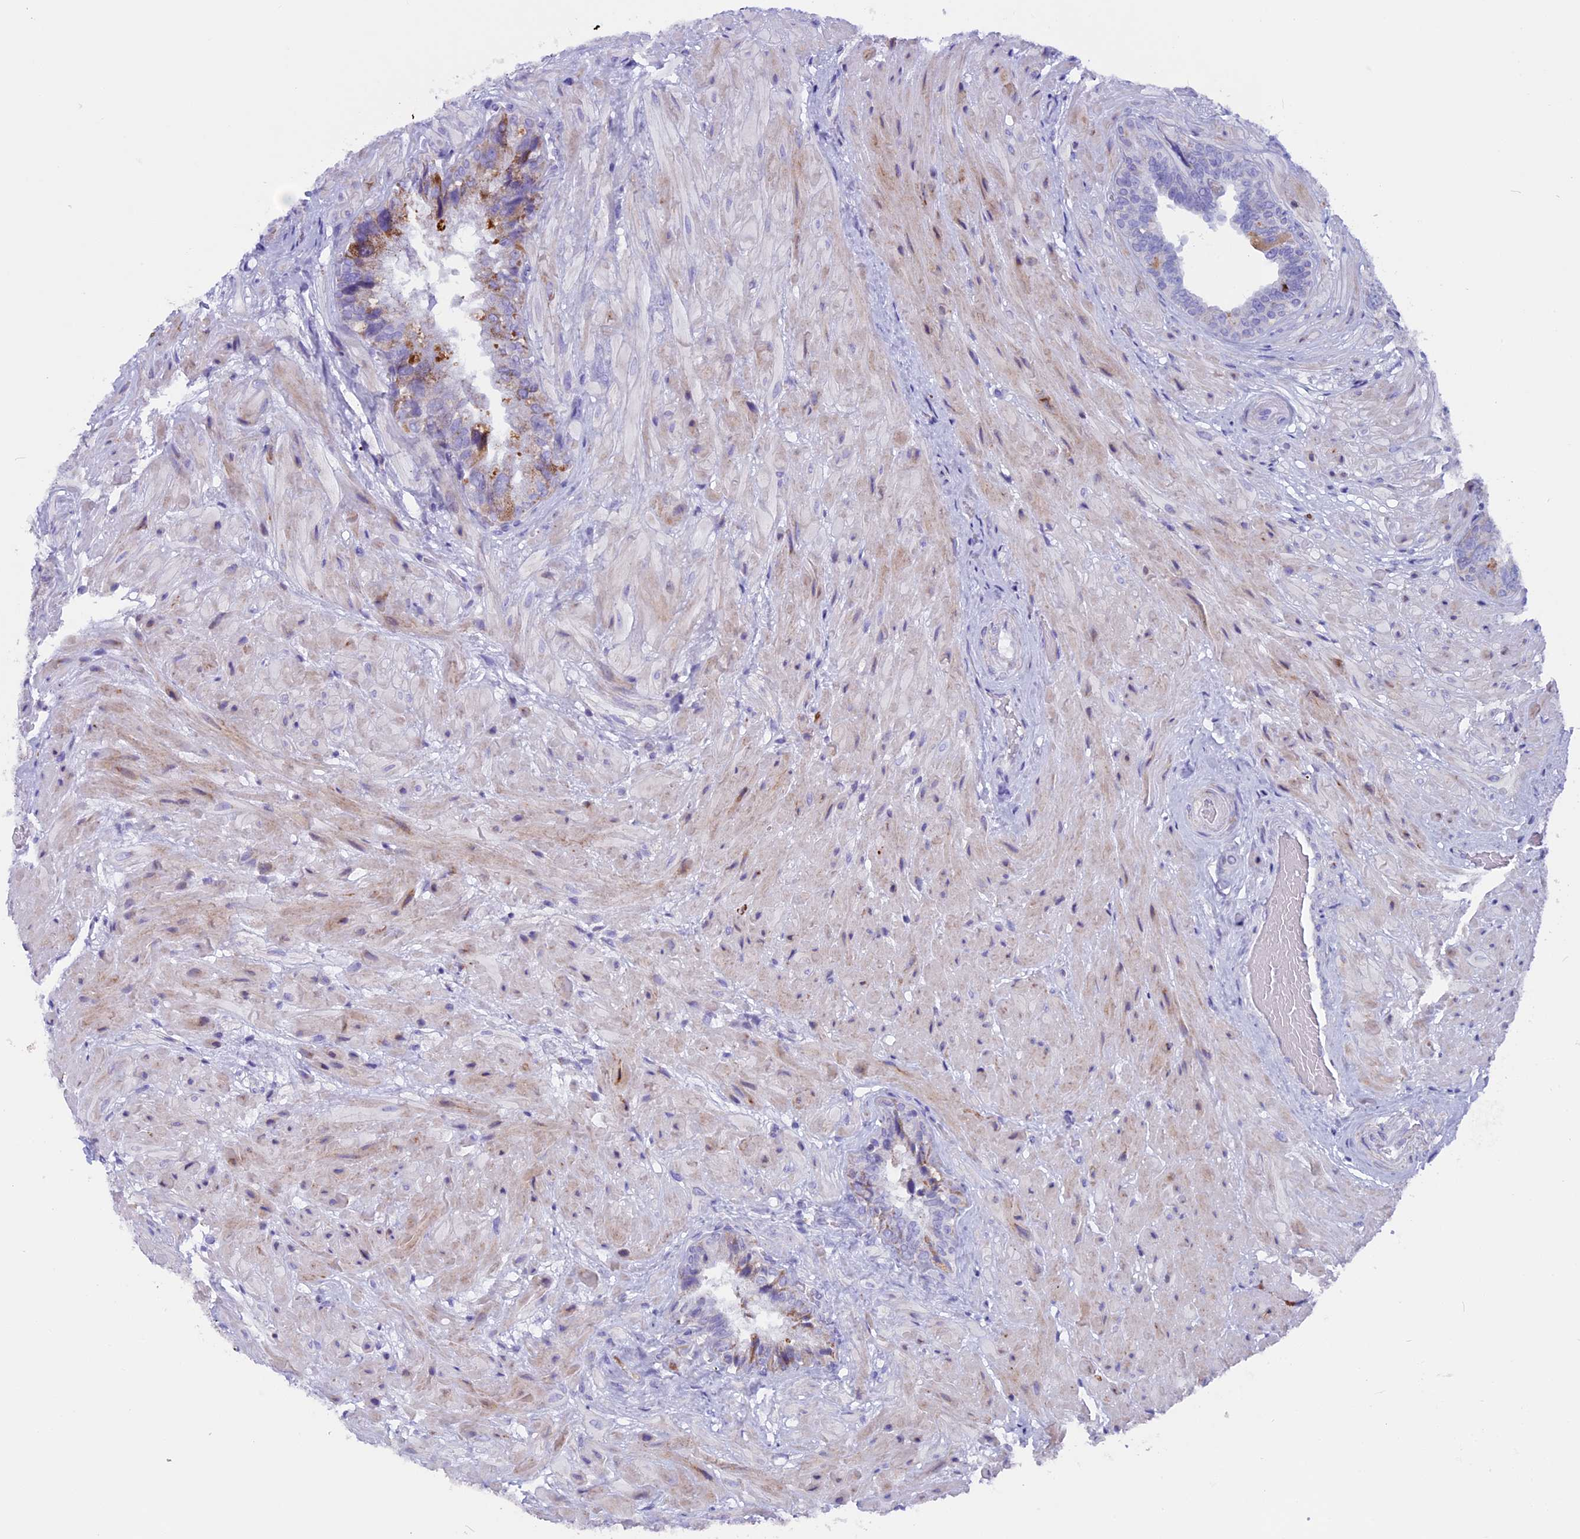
{"staining": {"intensity": "moderate", "quantity": "<25%", "location": "cytoplasmic/membranous"}, "tissue": "seminal vesicle", "cell_type": "Glandular cells", "image_type": "normal", "snomed": [{"axis": "morphology", "description": "Normal tissue, NOS"}, {"axis": "topography", "description": "Prostate and seminal vesicle, NOS"}, {"axis": "topography", "description": "Prostate"}, {"axis": "topography", "description": "Seminal veicle"}], "caption": "IHC photomicrograph of unremarkable human seminal vesicle stained for a protein (brown), which shows low levels of moderate cytoplasmic/membranous expression in about <25% of glandular cells.", "gene": "ZNF563", "patient": {"sex": "male", "age": 67}}